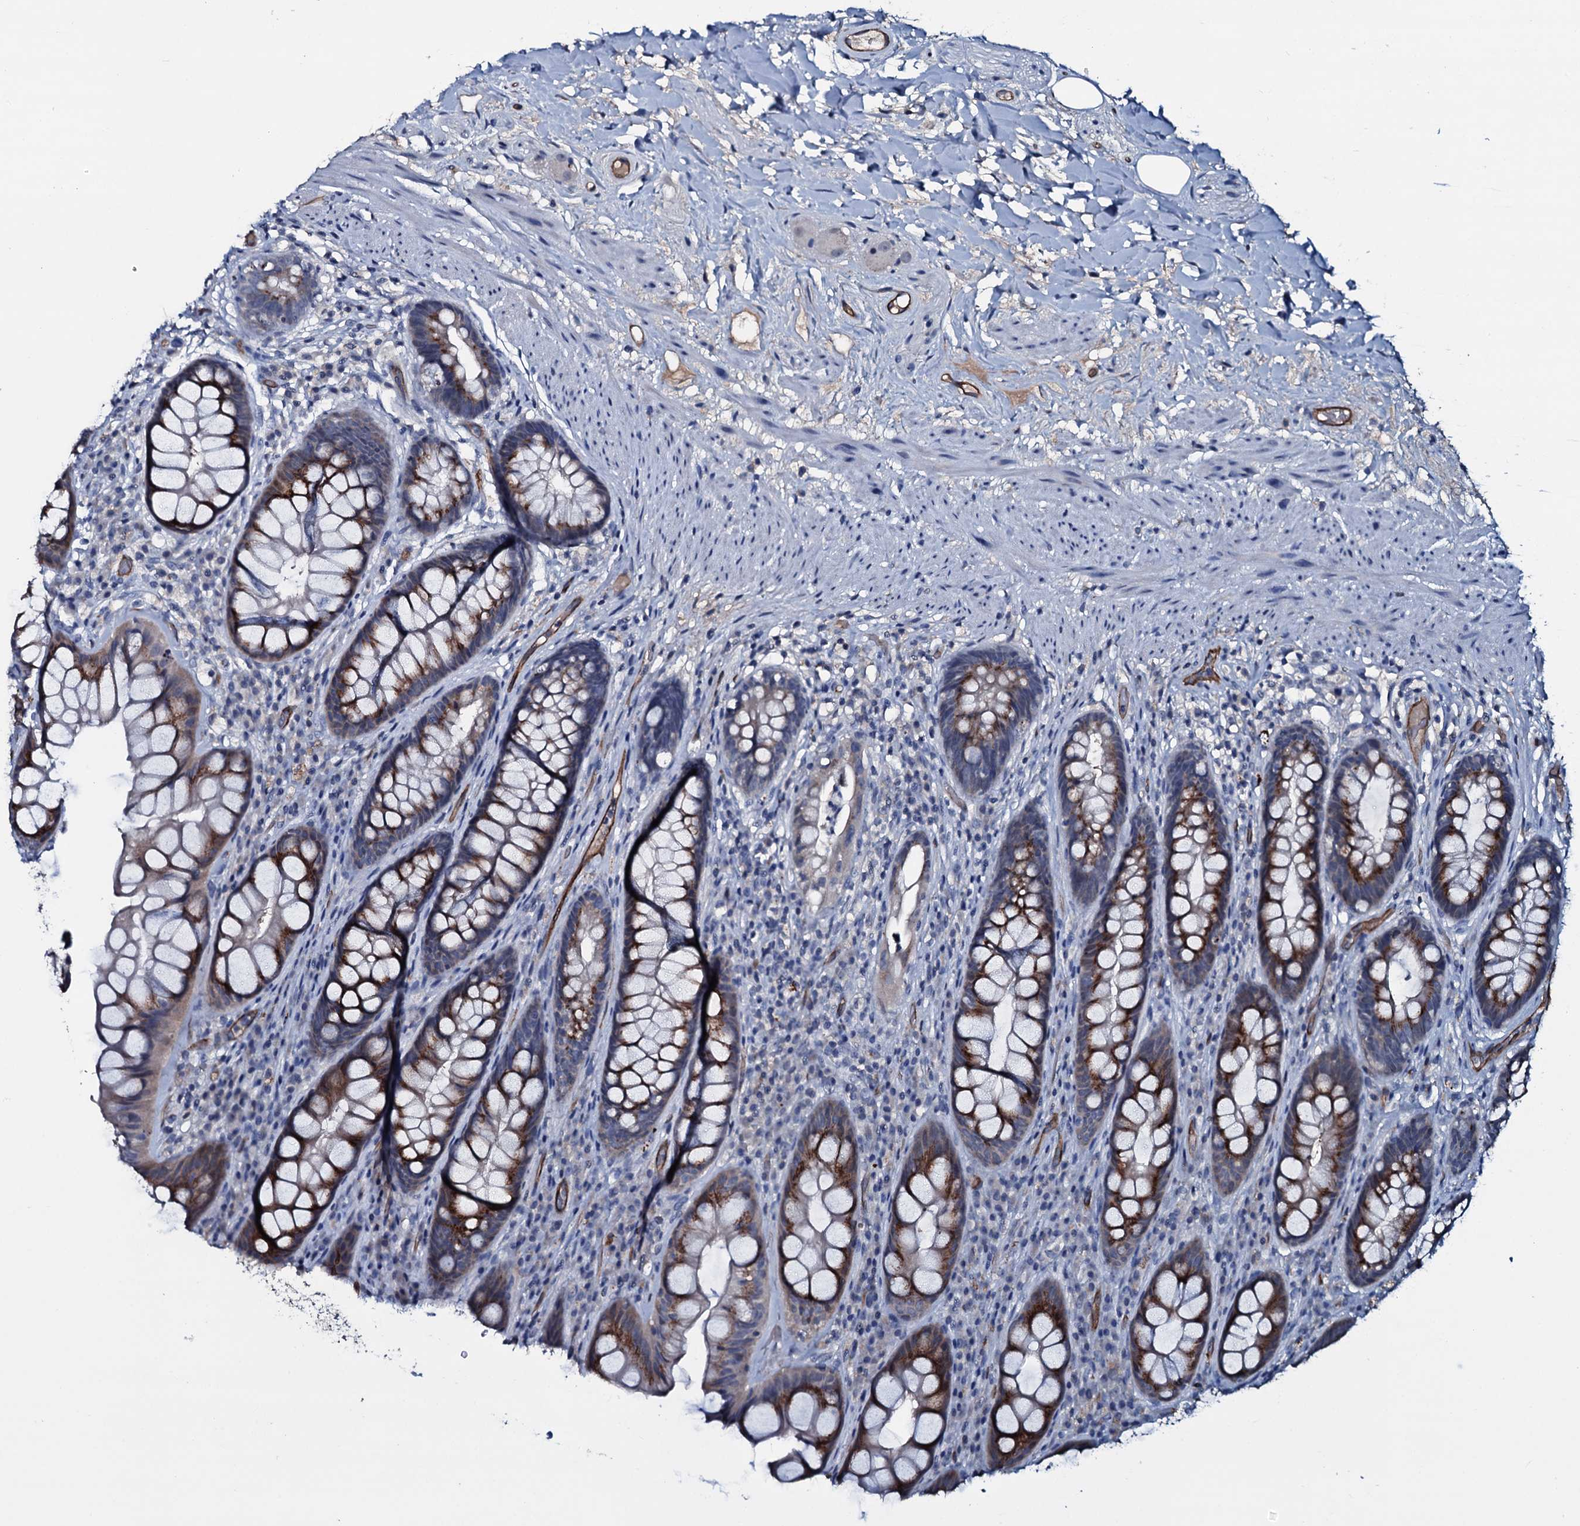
{"staining": {"intensity": "strong", "quantity": ">75%", "location": "cytoplasmic/membranous"}, "tissue": "rectum", "cell_type": "Glandular cells", "image_type": "normal", "snomed": [{"axis": "morphology", "description": "Normal tissue, NOS"}, {"axis": "topography", "description": "Rectum"}], "caption": "Immunohistochemistry (IHC) image of normal rectum: human rectum stained using immunohistochemistry exhibits high levels of strong protein expression localized specifically in the cytoplasmic/membranous of glandular cells, appearing as a cytoplasmic/membranous brown color.", "gene": "CLEC14A", "patient": {"sex": "male", "age": 74}}